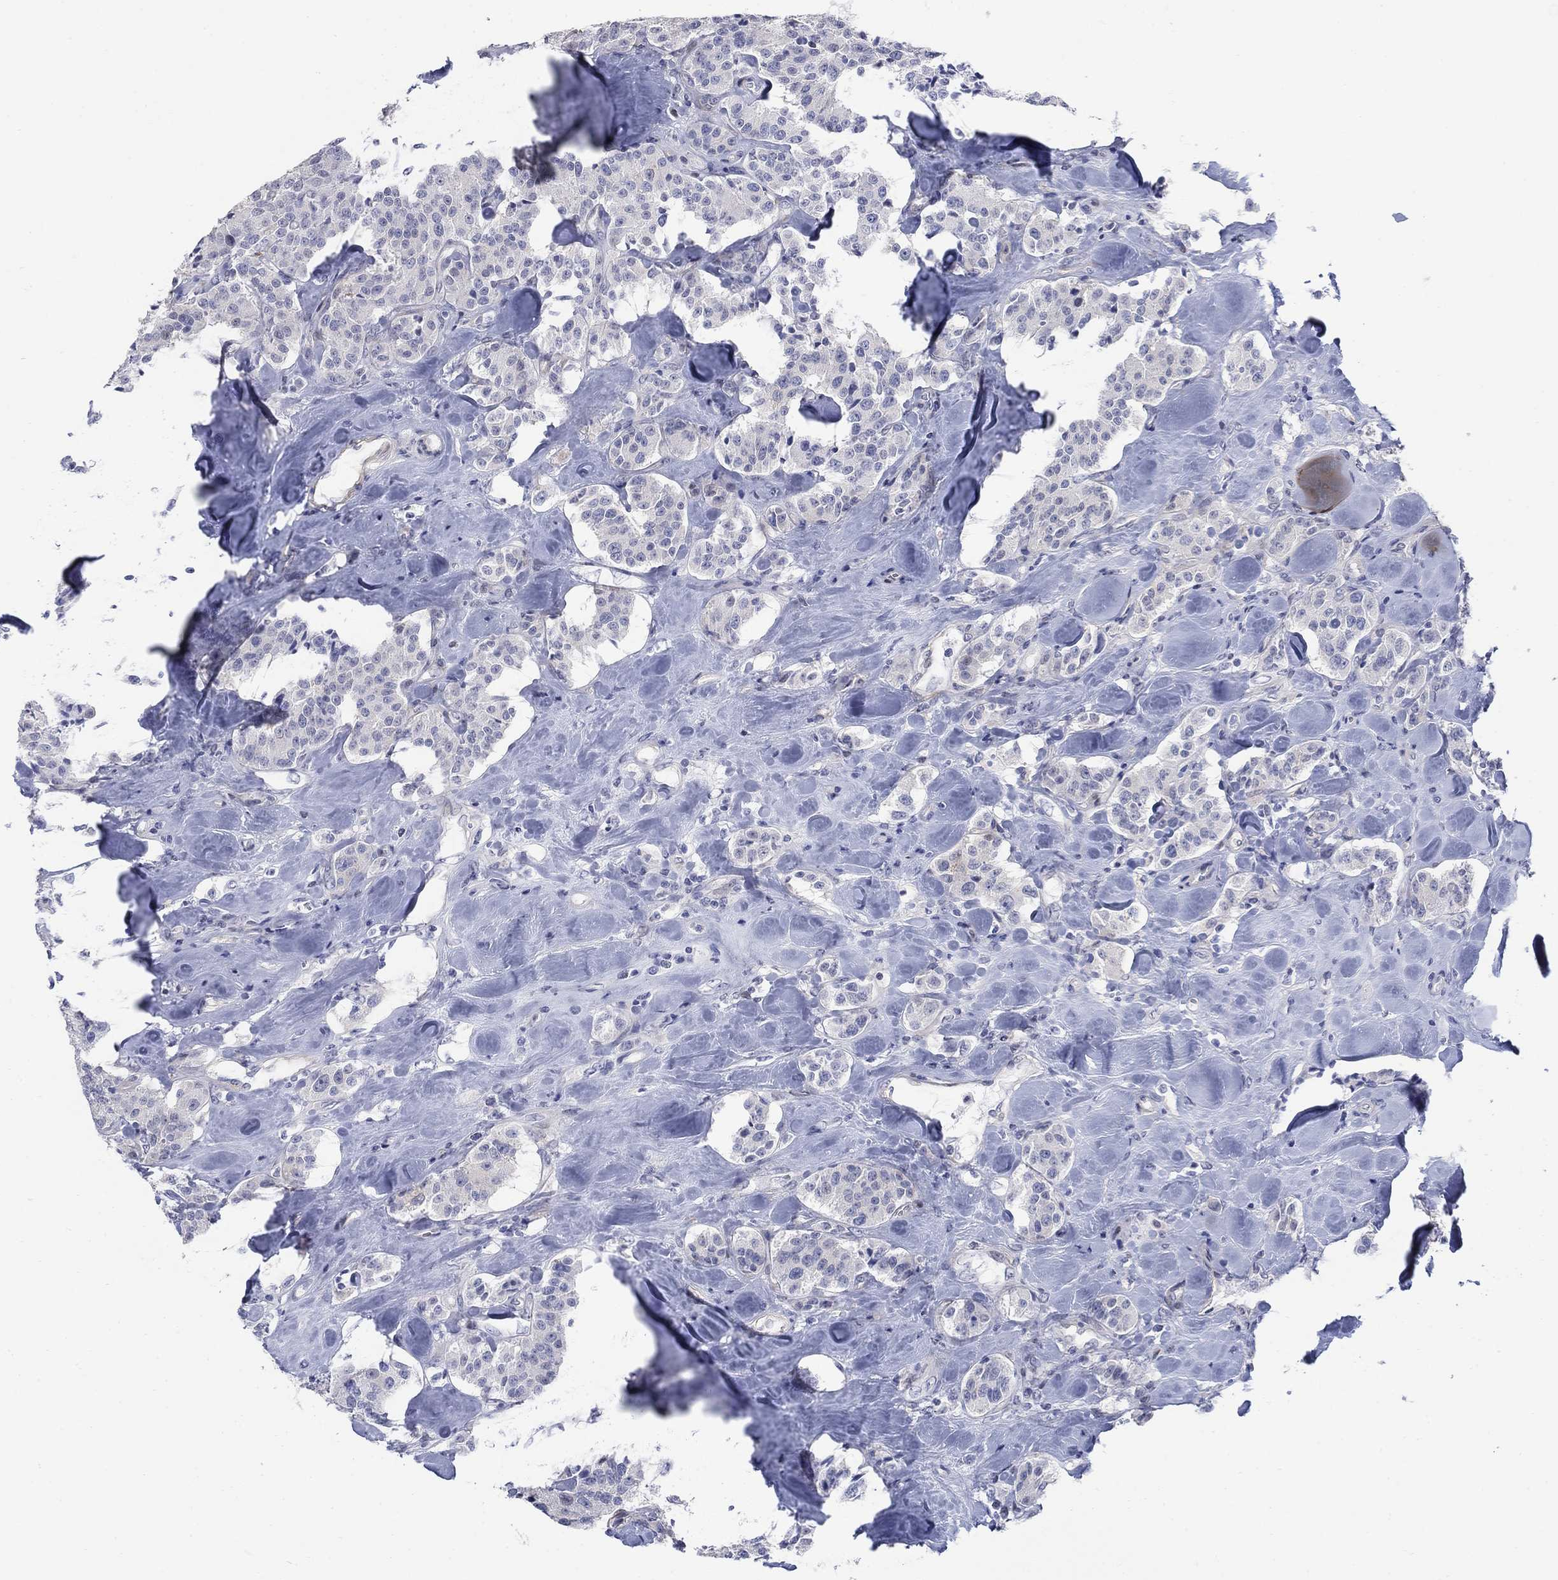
{"staining": {"intensity": "negative", "quantity": "none", "location": "none"}, "tissue": "carcinoid", "cell_type": "Tumor cells", "image_type": "cancer", "snomed": [{"axis": "morphology", "description": "Carcinoid, malignant, NOS"}, {"axis": "topography", "description": "Pancreas"}], "caption": "Immunohistochemistry (IHC) of carcinoid reveals no positivity in tumor cells. (DAB IHC, high magnification).", "gene": "MYO3A", "patient": {"sex": "male", "age": 41}}